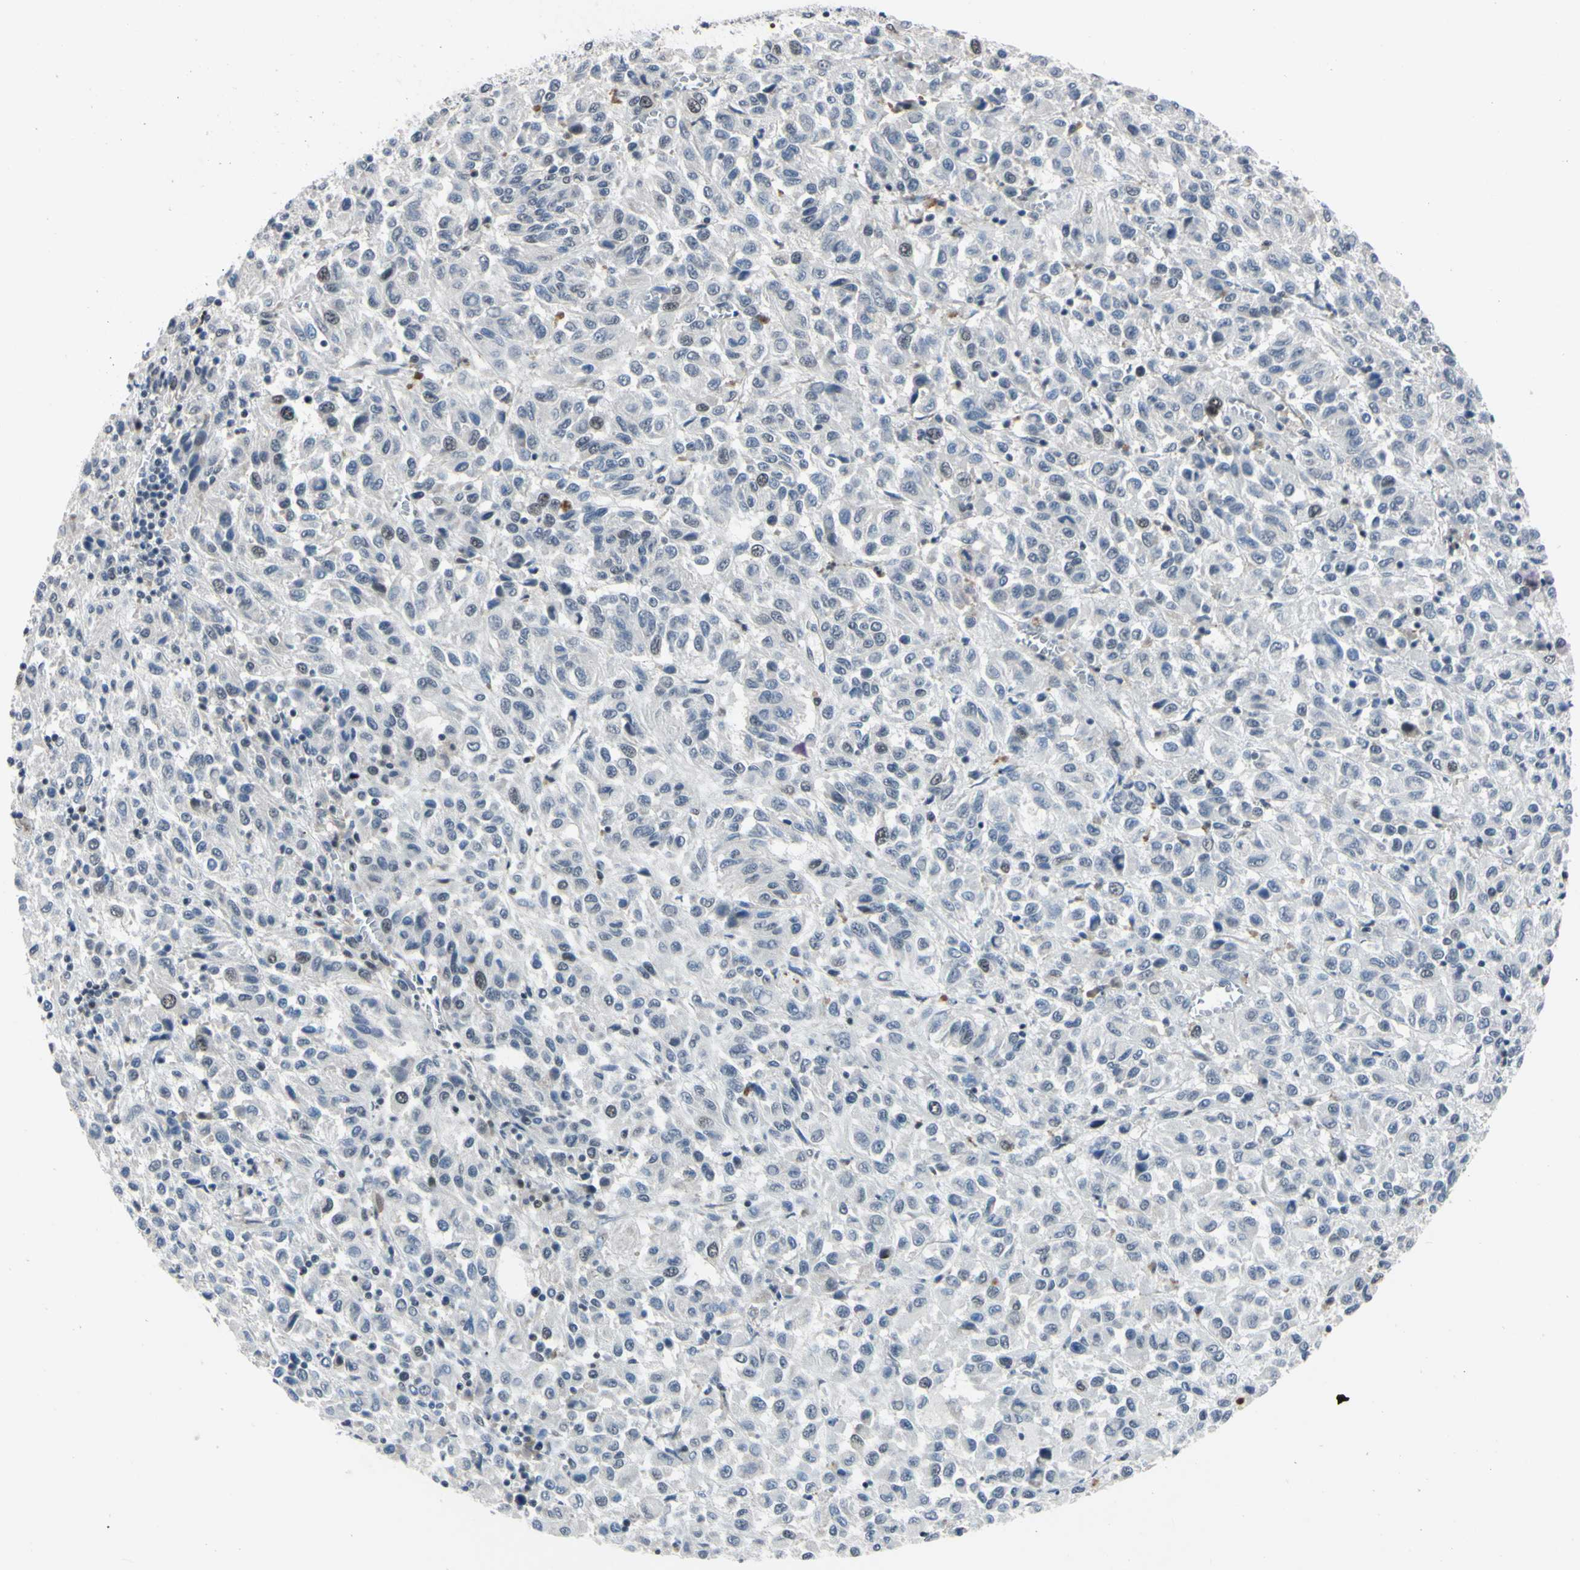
{"staining": {"intensity": "weak", "quantity": "<25%", "location": "nuclear"}, "tissue": "melanoma", "cell_type": "Tumor cells", "image_type": "cancer", "snomed": [{"axis": "morphology", "description": "Malignant melanoma, Metastatic site"}, {"axis": "topography", "description": "Lung"}], "caption": "Tumor cells are negative for protein expression in human malignant melanoma (metastatic site).", "gene": "LHX9", "patient": {"sex": "male", "age": 64}}